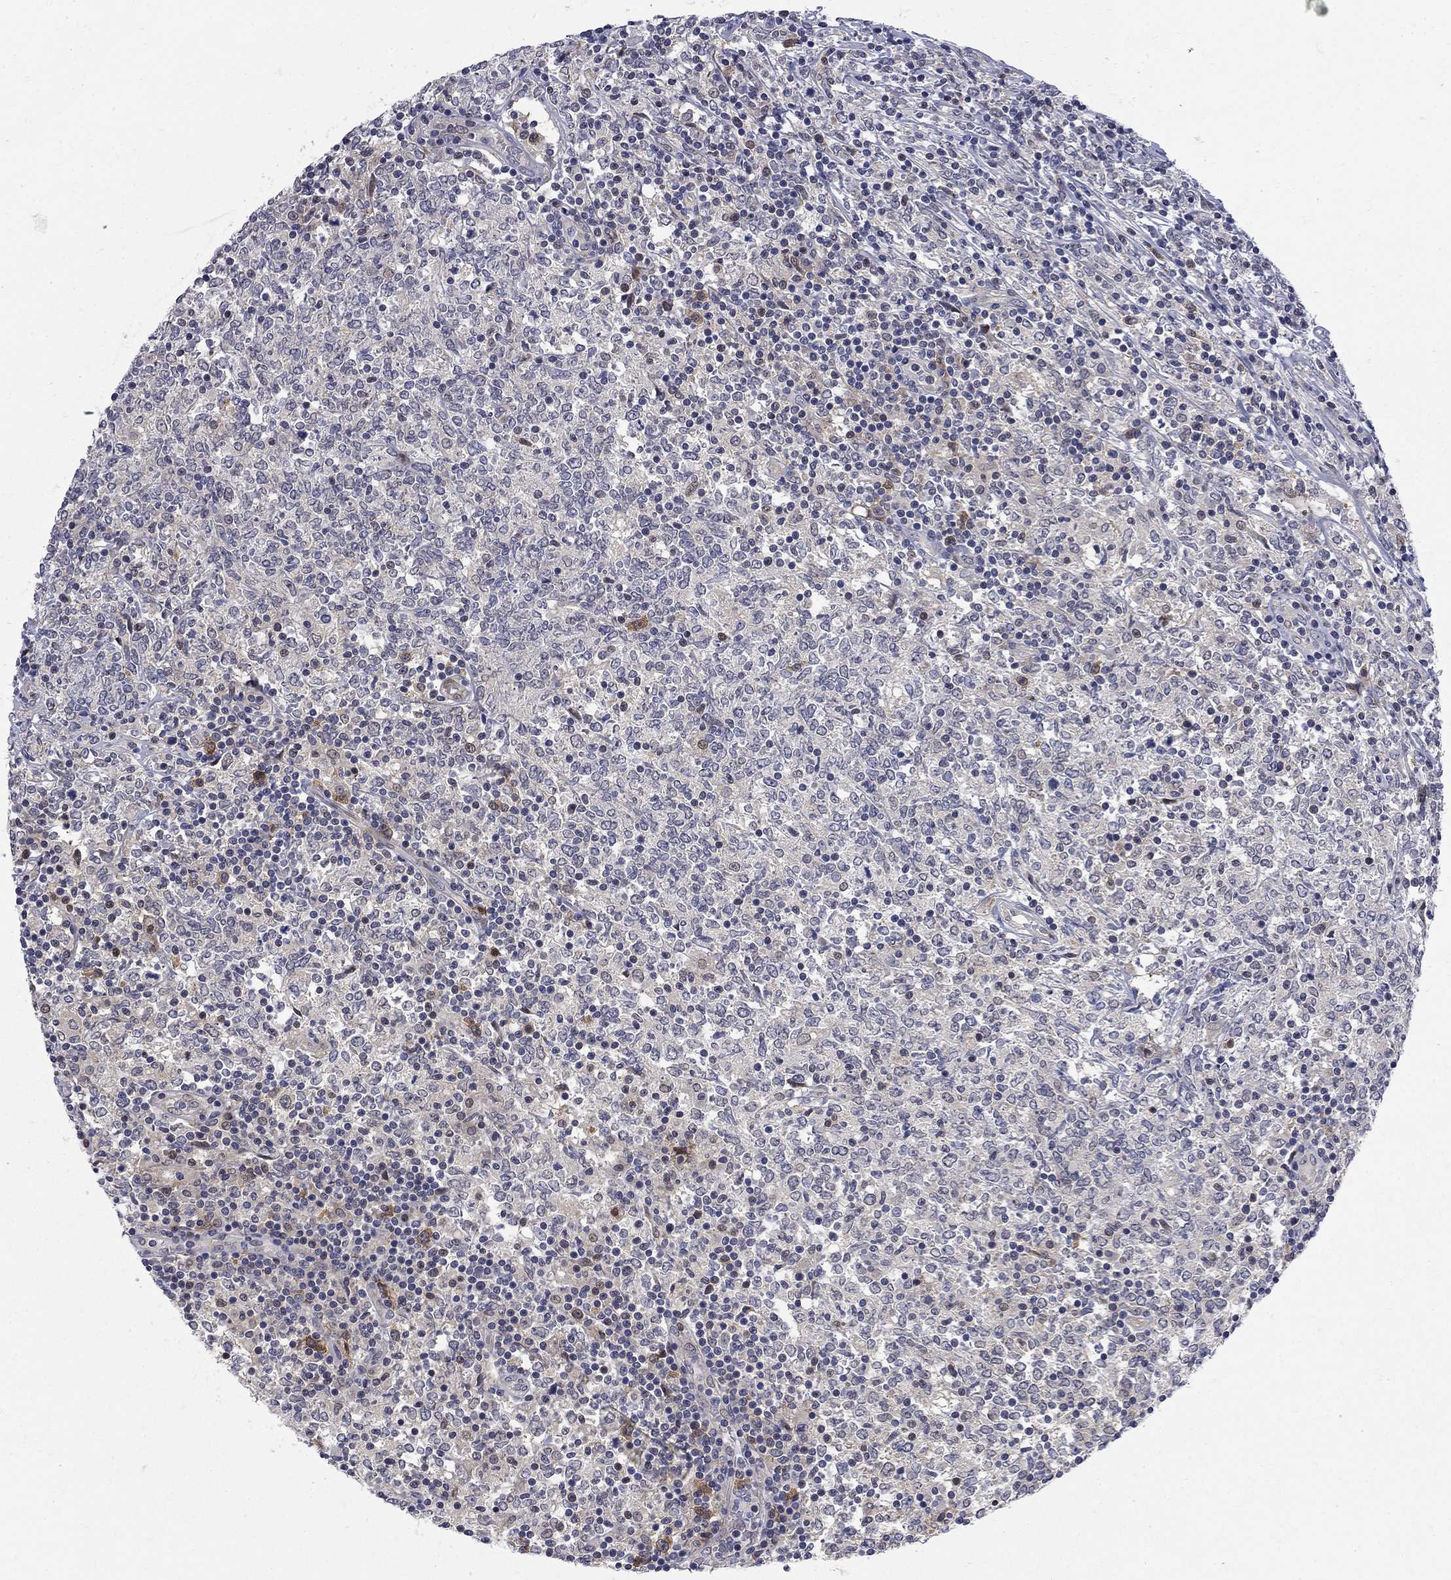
{"staining": {"intensity": "negative", "quantity": "none", "location": "none"}, "tissue": "lymphoma", "cell_type": "Tumor cells", "image_type": "cancer", "snomed": [{"axis": "morphology", "description": "Malignant lymphoma, non-Hodgkin's type, High grade"}, {"axis": "topography", "description": "Lymph node"}], "caption": "This is a image of IHC staining of high-grade malignant lymphoma, non-Hodgkin's type, which shows no expression in tumor cells. The staining is performed using DAB brown chromogen with nuclei counter-stained in using hematoxylin.", "gene": "GALNT8", "patient": {"sex": "female", "age": 84}}